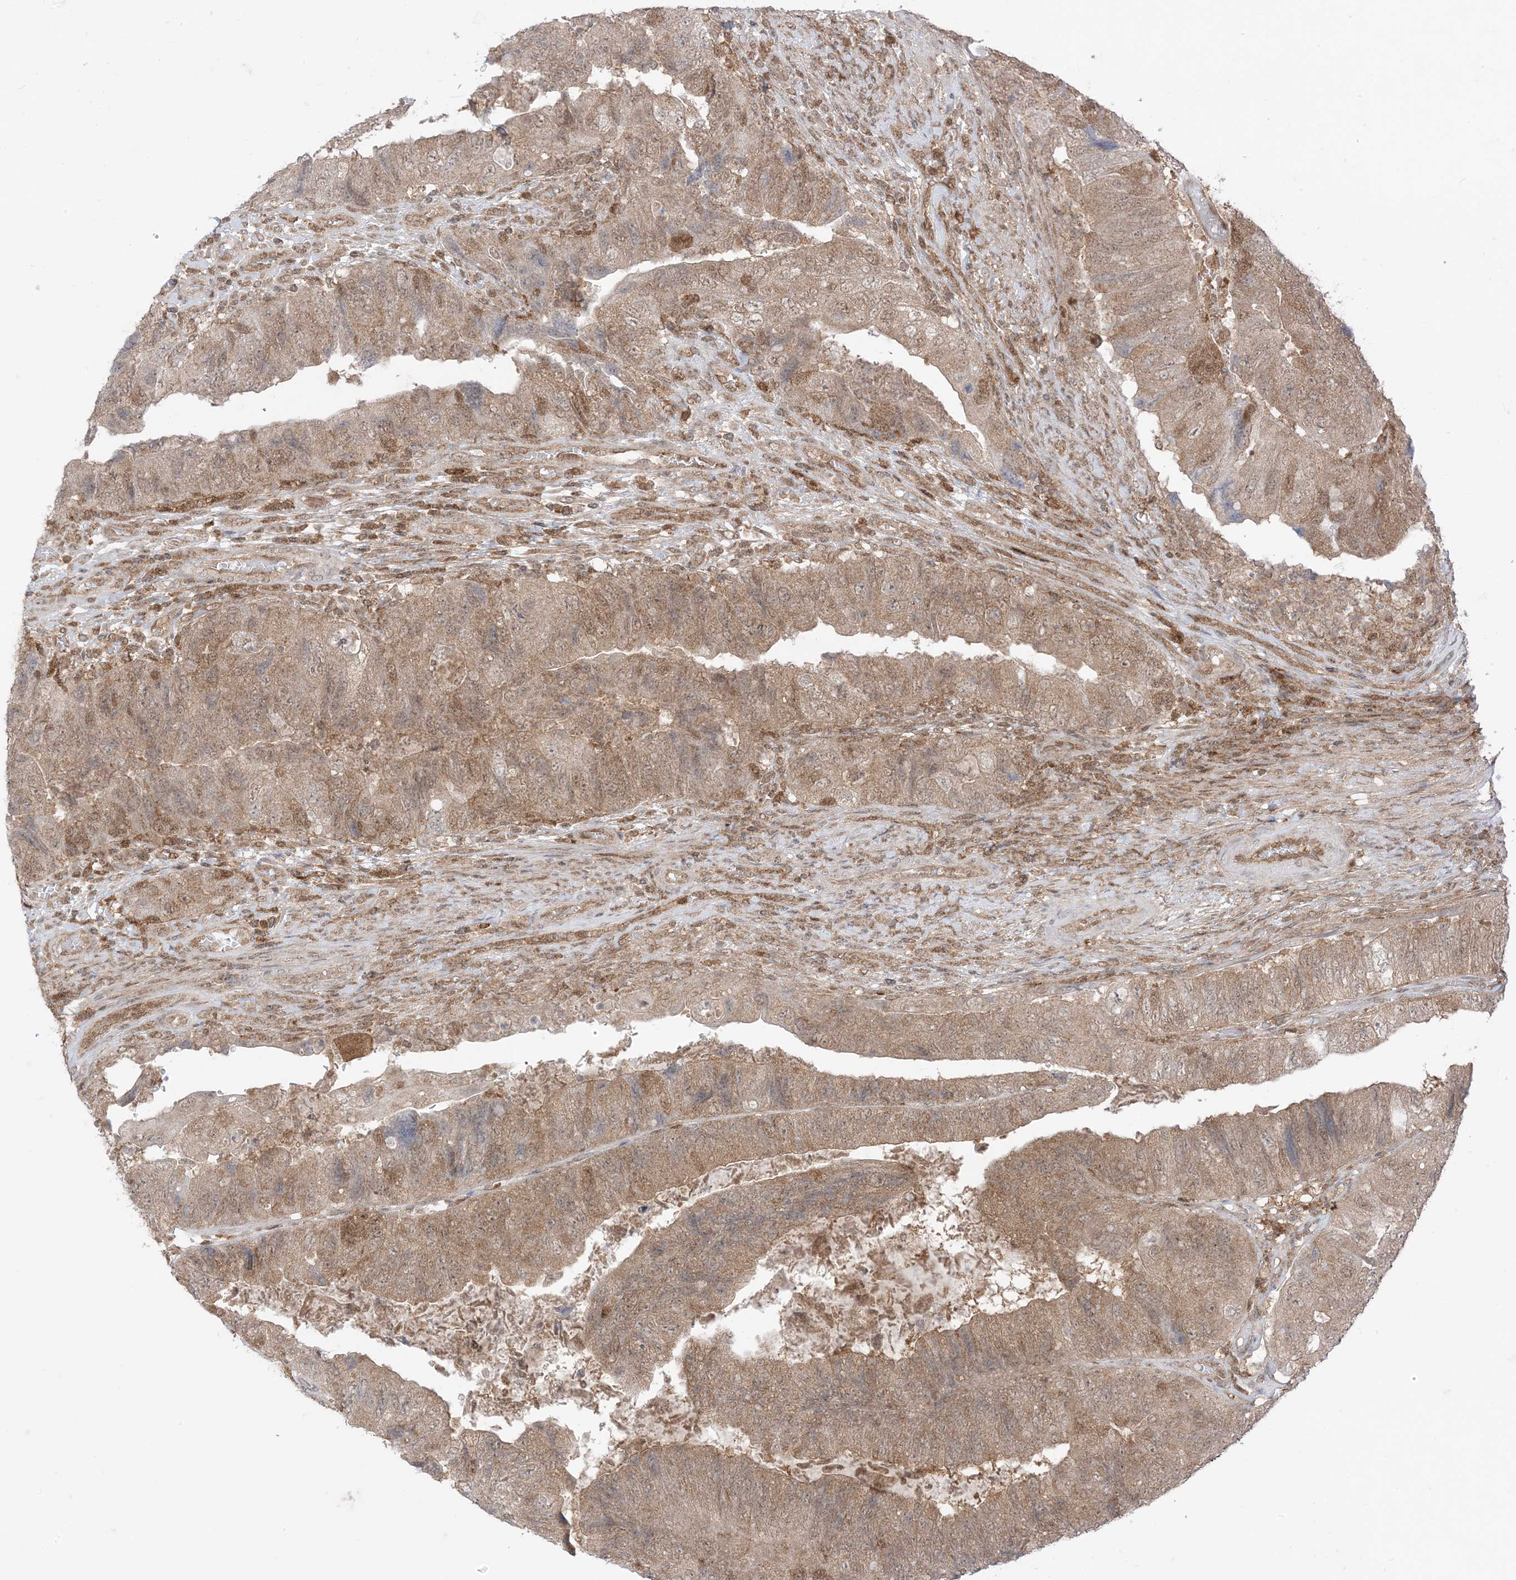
{"staining": {"intensity": "moderate", "quantity": ">75%", "location": "cytoplasmic/membranous"}, "tissue": "colorectal cancer", "cell_type": "Tumor cells", "image_type": "cancer", "snomed": [{"axis": "morphology", "description": "Adenocarcinoma, NOS"}, {"axis": "topography", "description": "Rectum"}], "caption": "Immunohistochemical staining of human colorectal cancer (adenocarcinoma) reveals medium levels of moderate cytoplasmic/membranous expression in approximately >75% of tumor cells. The staining was performed using DAB to visualize the protein expression in brown, while the nuclei were stained in blue with hematoxylin (Magnification: 20x).", "gene": "PTPA", "patient": {"sex": "male", "age": 63}}